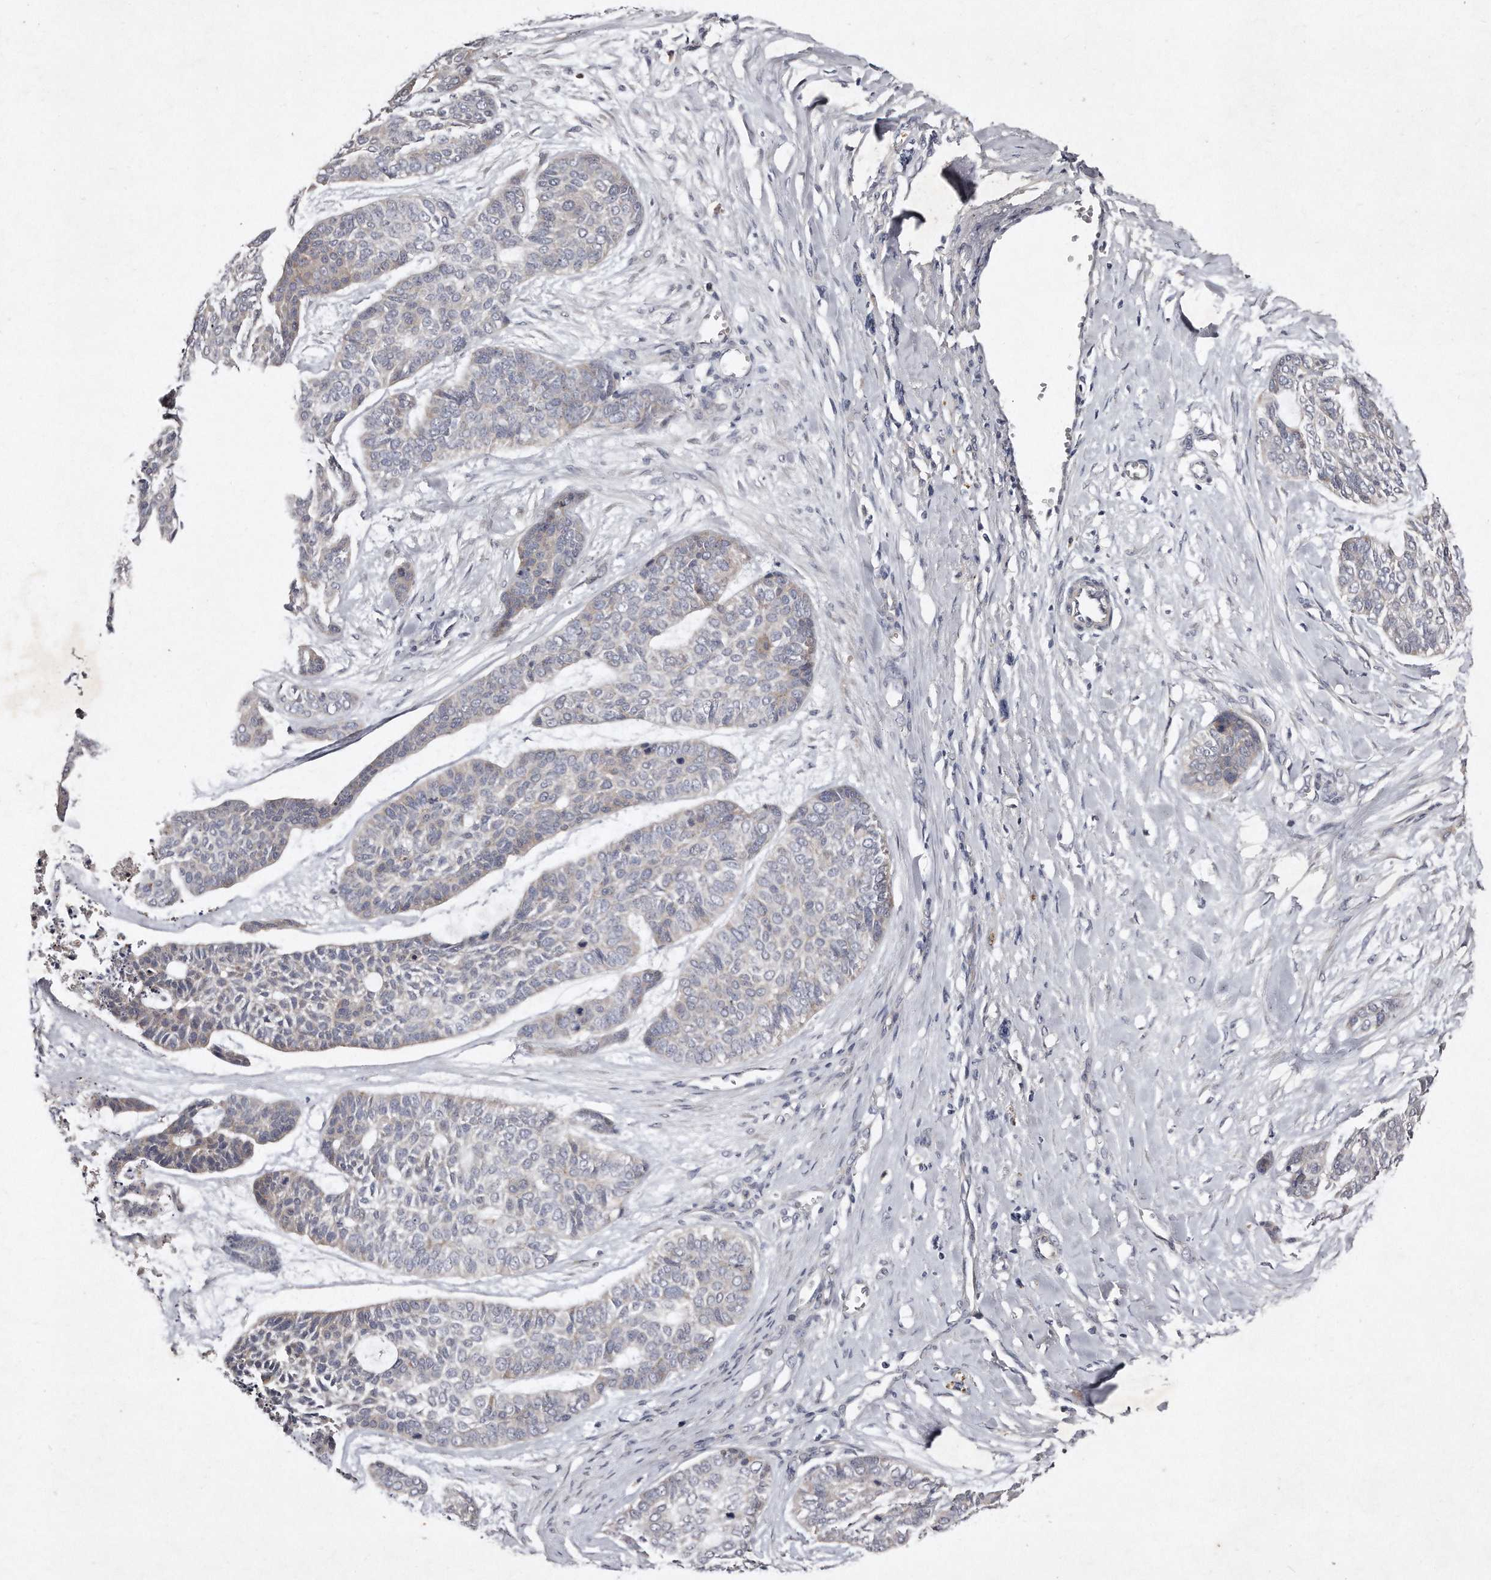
{"staining": {"intensity": "weak", "quantity": "<25%", "location": "cytoplasmic/membranous"}, "tissue": "skin cancer", "cell_type": "Tumor cells", "image_type": "cancer", "snomed": [{"axis": "morphology", "description": "Basal cell carcinoma"}, {"axis": "topography", "description": "Skin"}], "caption": "Immunohistochemistry photomicrograph of human skin cancer stained for a protein (brown), which reveals no positivity in tumor cells. (DAB immunohistochemistry, high magnification).", "gene": "TECR", "patient": {"sex": "female", "age": 64}}